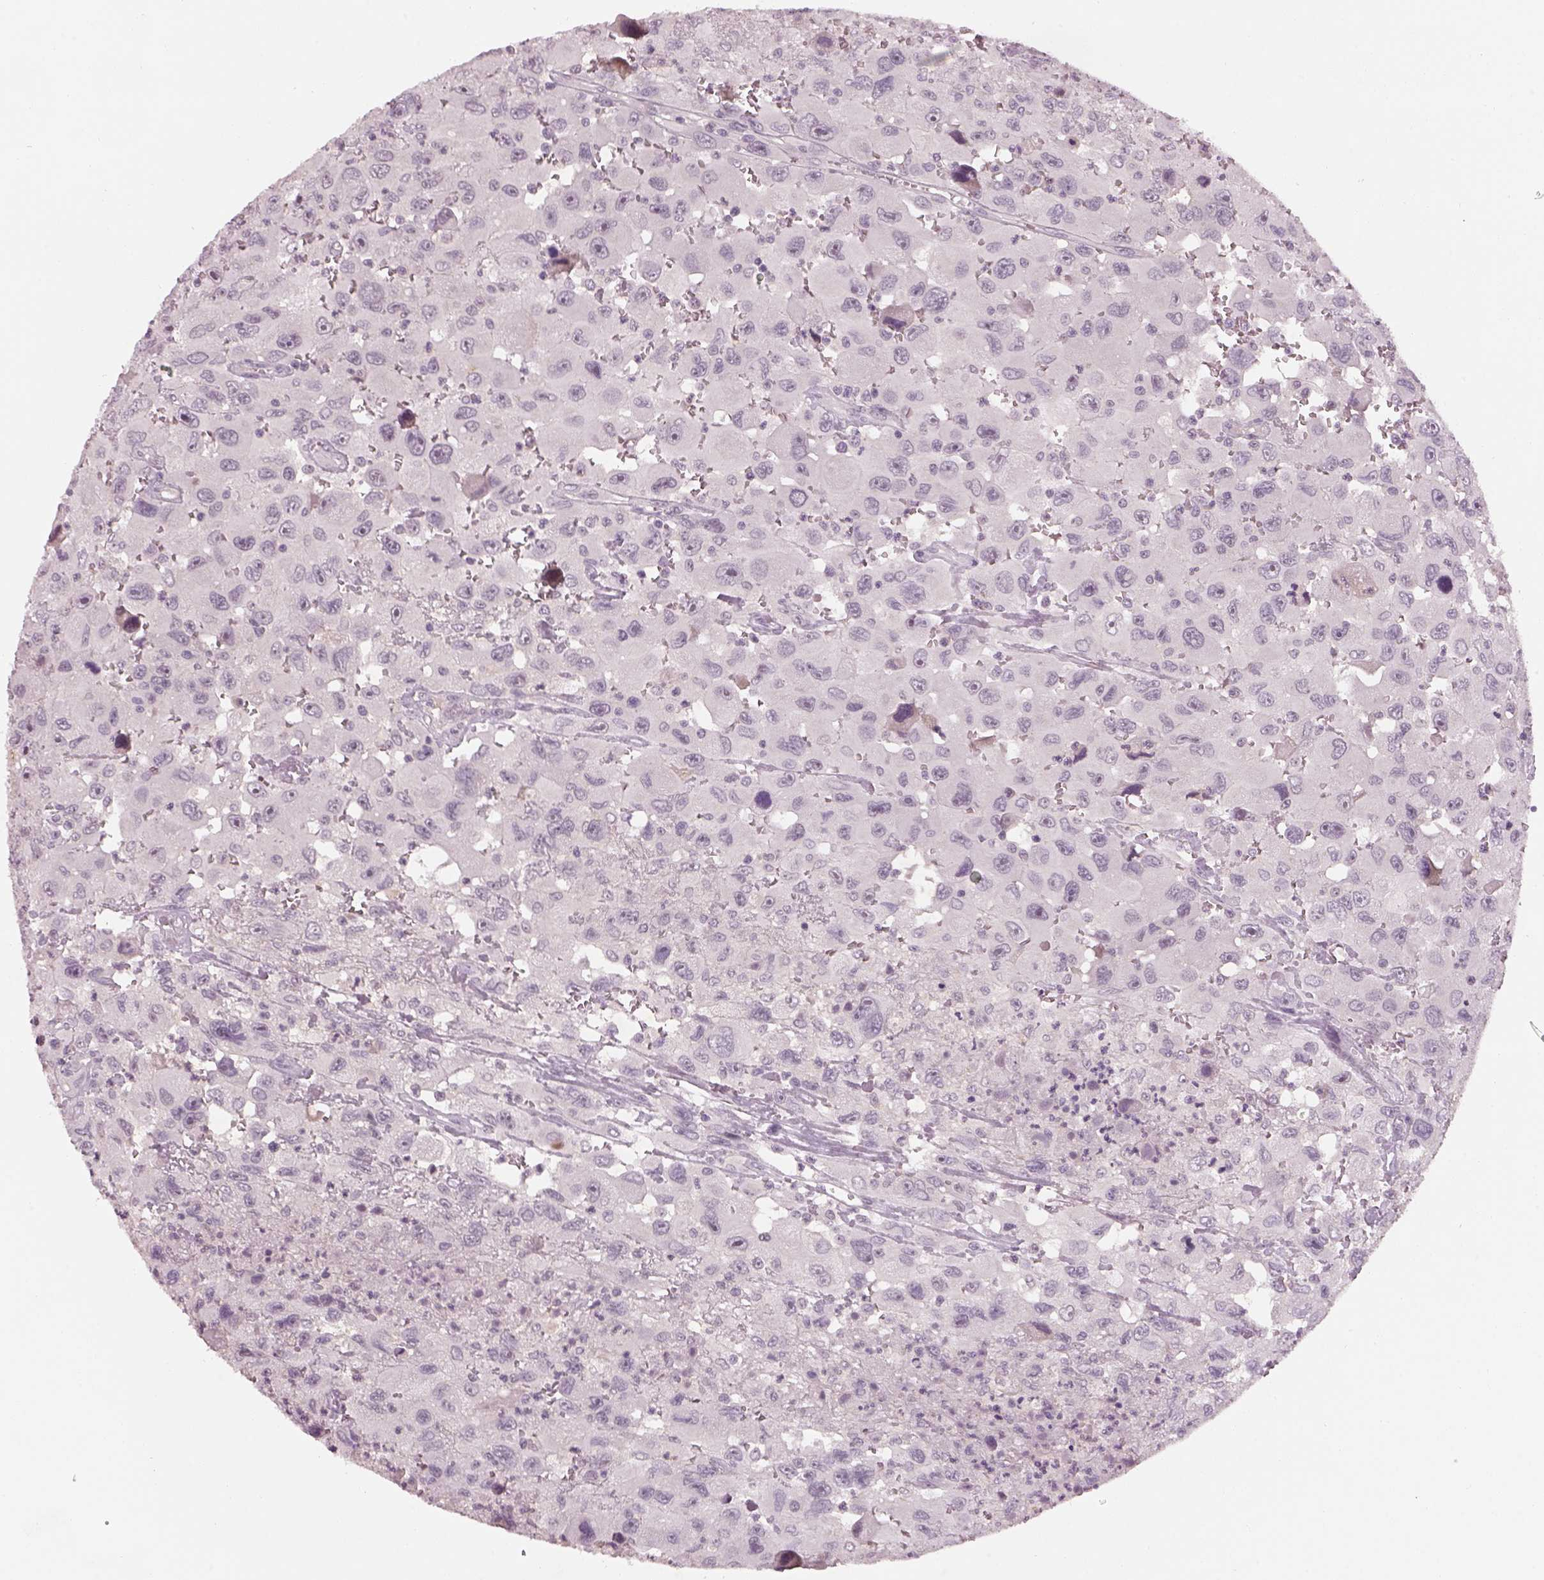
{"staining": {"intensity": "negative", "quantity": "none", "location": "none"}, "tissue": "head and neck cancer", "cell_type": "Tumor cells", "image_type": "cancer", "snomed": [{"axis": "morphology", "description": "Squamous cell carcinoma, NOS"}, {"axis": "morphology", "description": "Squamous cell carcinoma, metastatic, NOS"}, {"axis": "topography", "description": "Oral tissue"}, {"axis": "topography", "description": "Head-Neck"}], "caption": "Tumor cells show no significant protein positivity in head and neck cancer. (Immunohistochemistry, brightfield microscopy, high magnification).", "gene": "GDNF", "patient": {"sex": "female", "age": 85}}